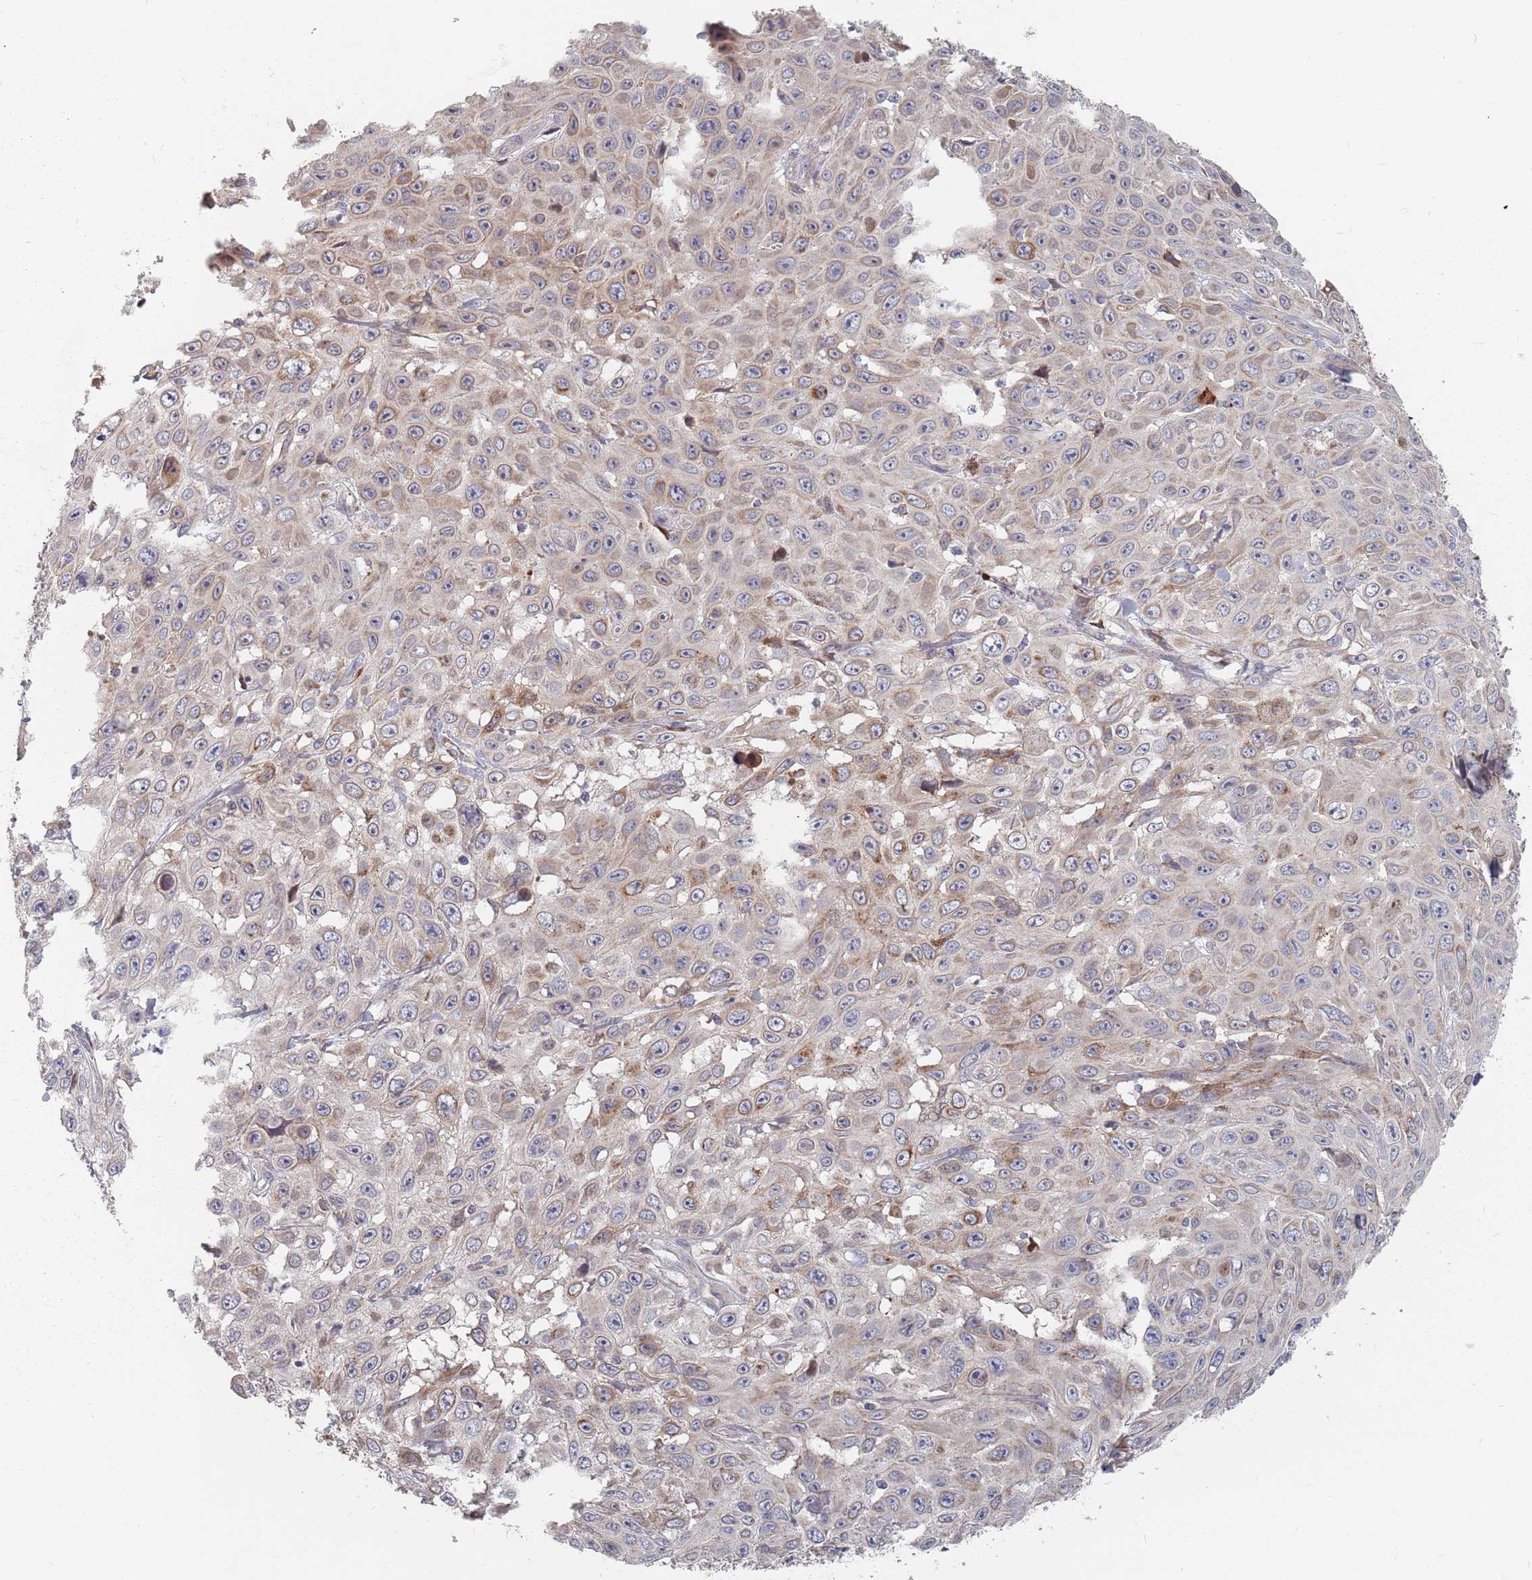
{"staining": {"intensity": "weak", "quantity": "<25%", "location": "cytoplasmic/membranous"}, "tissue": "skin cancer", "cell_type": "Tumor cells", "image_type": "cancer", "snomed": [{"axis": "morphology", "description": "Squamous cell carcinoma, NOS"}, {"axis": "topography", "description": "Skin"}], "caption": "DAB immunohistochemical staining of squamous cell carcinoma (skin) exhibits no significant expression in tumor cells.", "gene": "ADAL", "patient": {"sex": "male", "age": 82}}